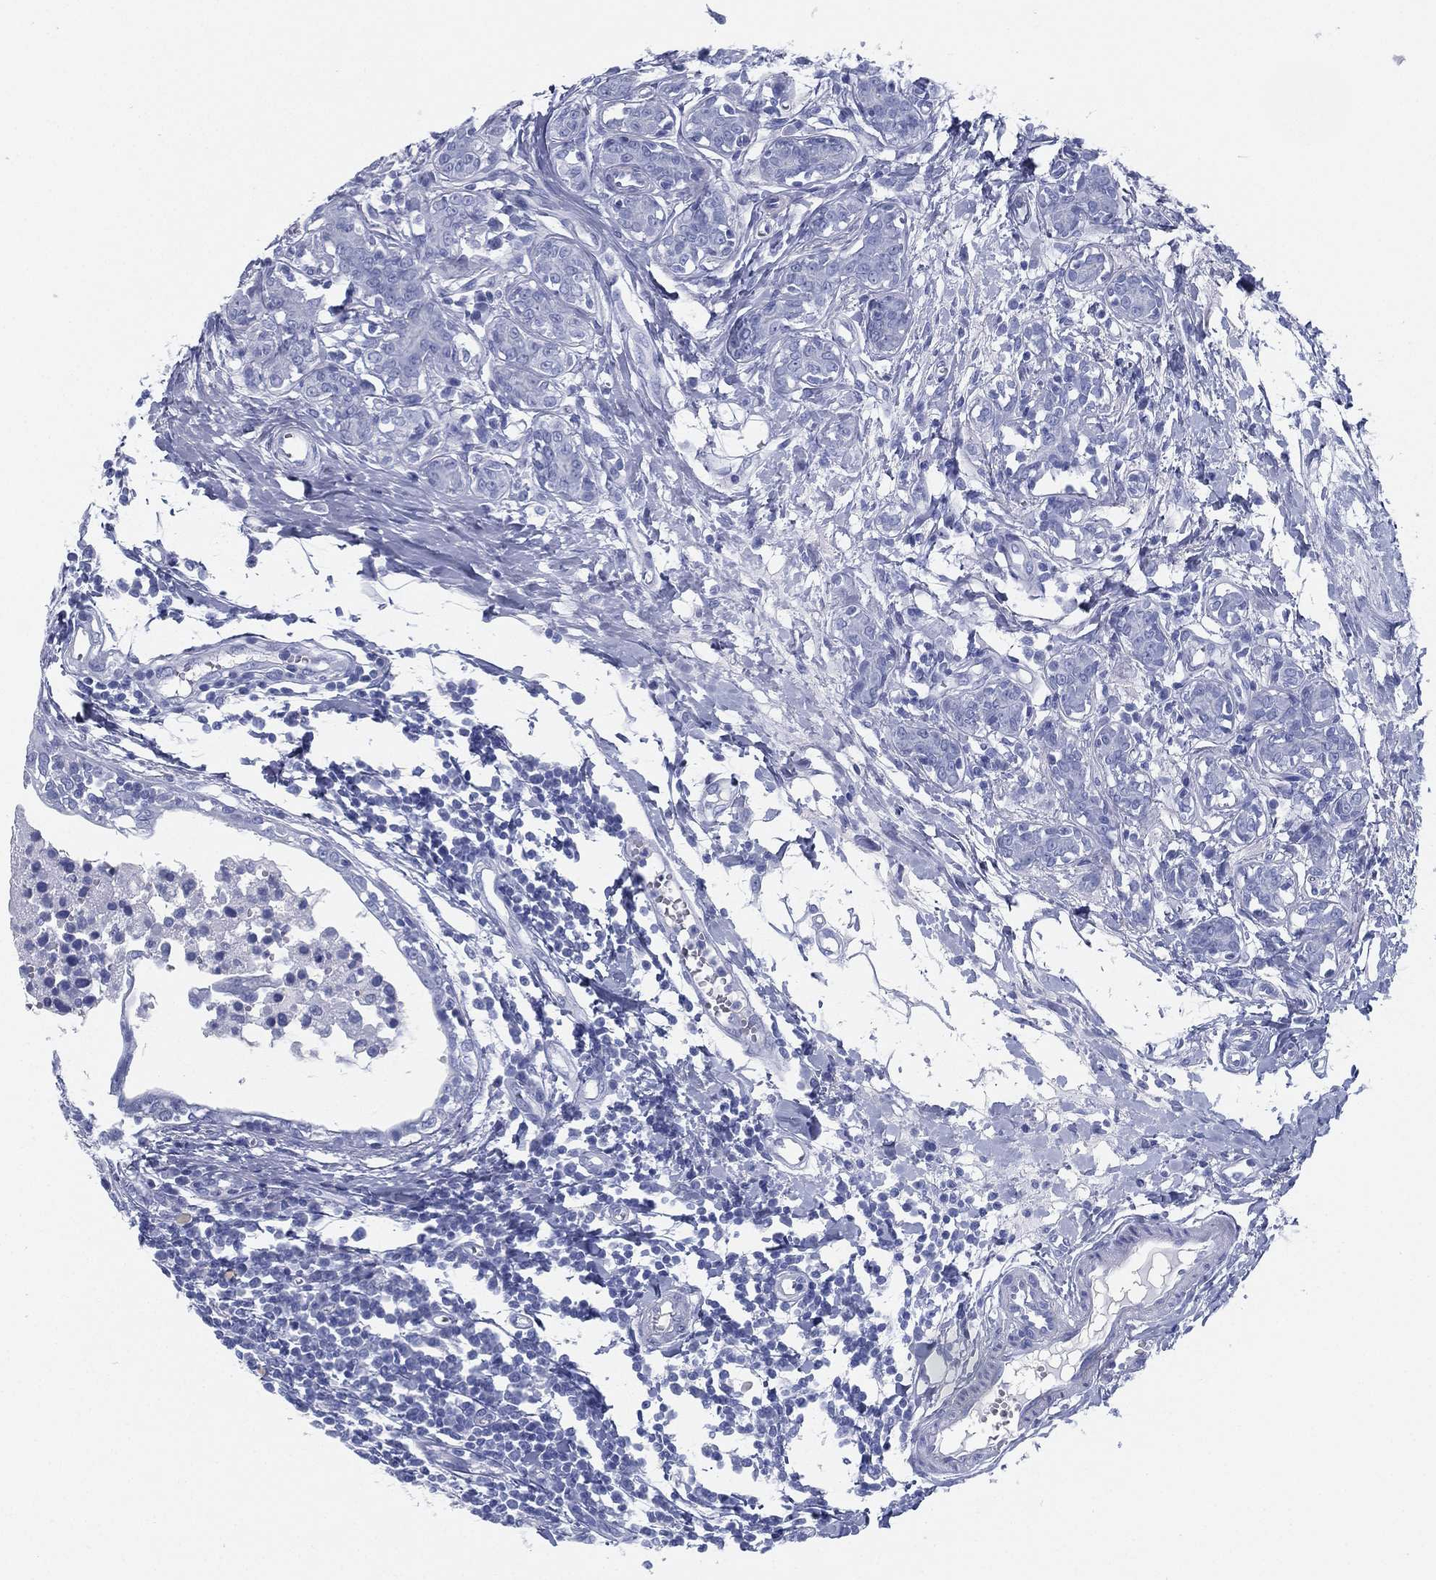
{"staining": {"intensity": "negative", "quantity": "none", "location": "none"}, "tissue": "breast cancer", "cell_type": "Tumor cells", "image_type": "cancer", "snomed": [{"axis": "morphology", "description": "Duct carcinoma"}, {"axis": "topography", "description": "Breast"}], "caption": "Infiltrating ductal carcinoma (breast) was stained to show a protein in brown. There is no significant staining in tumor cells. (DAB (3,3'-diaminobenzidine) IHC, high magnification).", "gene": "TMEM252", "patient": {"sex": "female", "age": 30}}